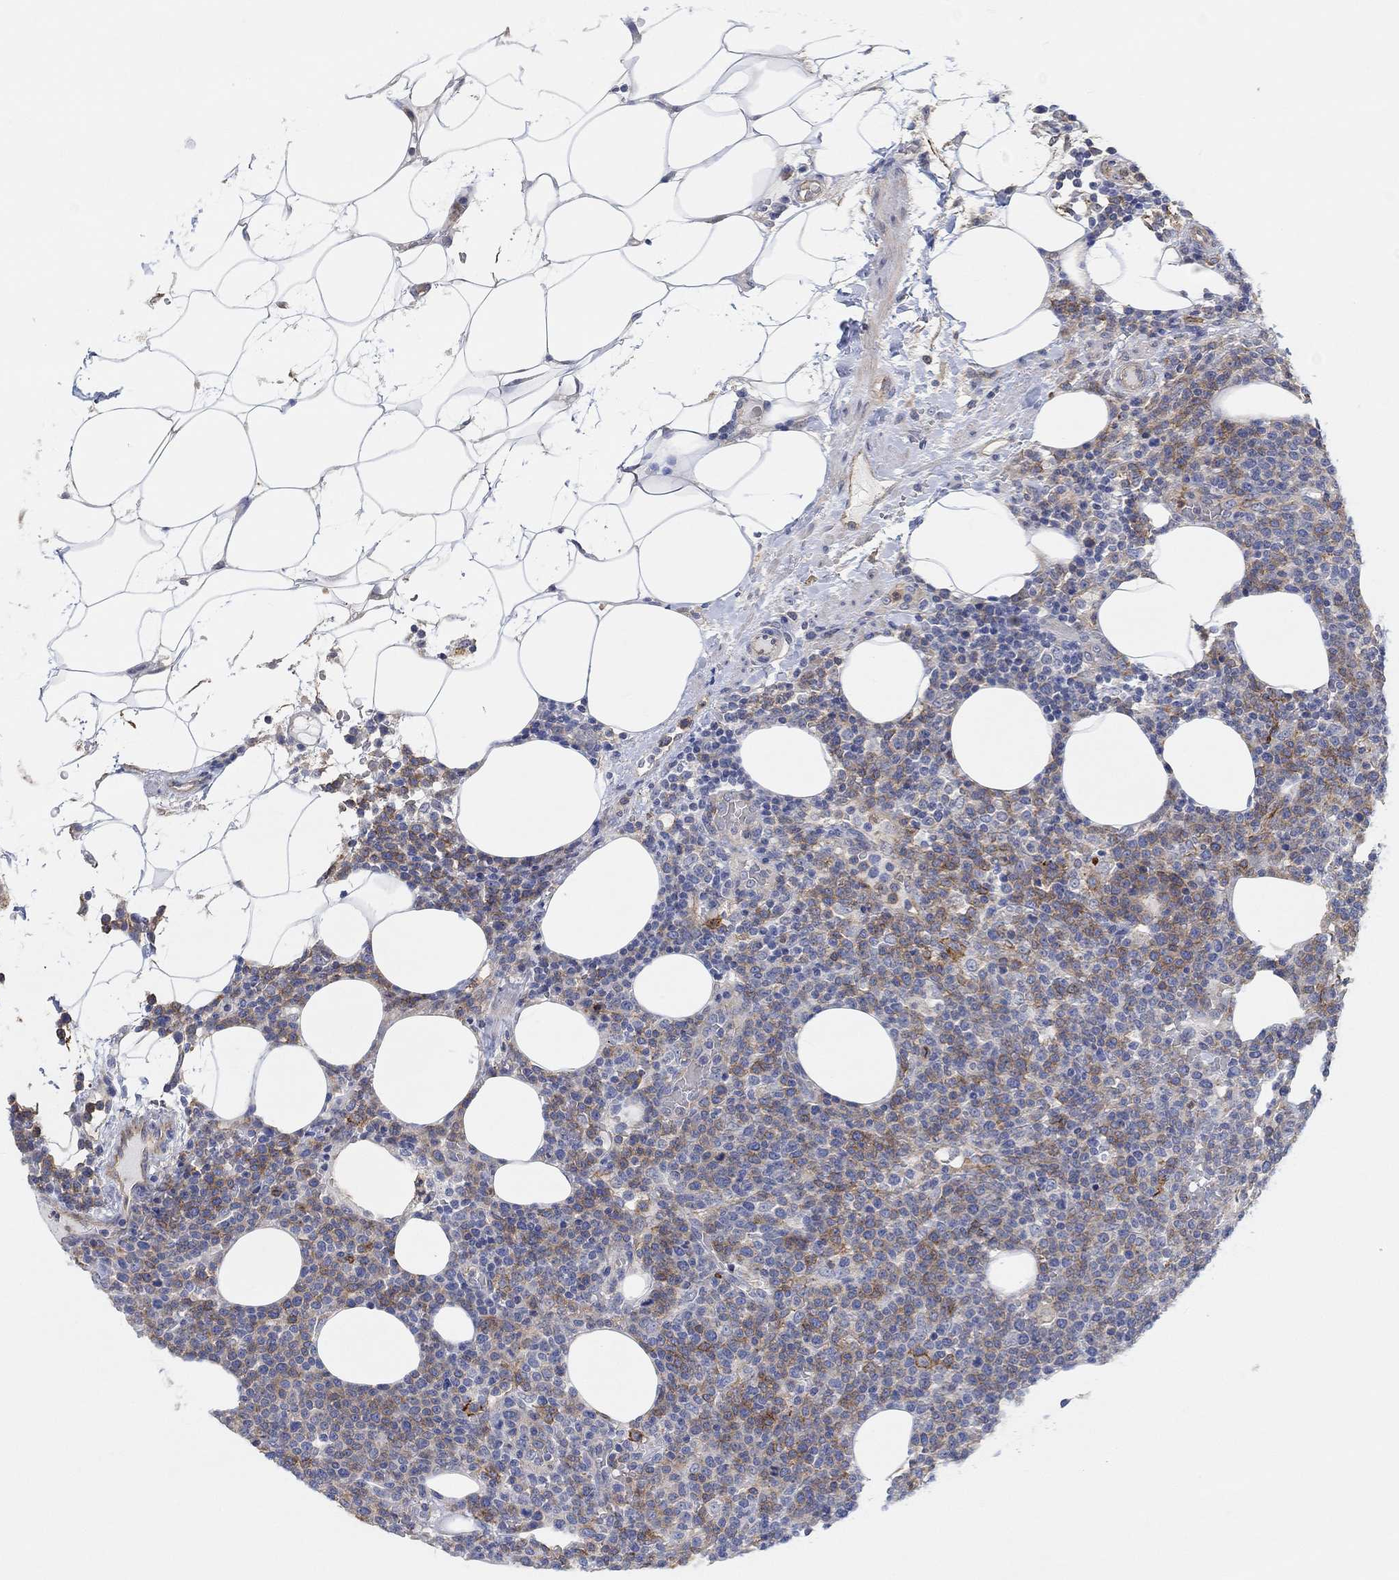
{"staining": {"intensity": "negative", "quantity": "none", "location": "none"}, "tissue": "lymphoma", "cell_type": "Tumor cells", "image_type": "cancer", "snomed": [{"axis": "morphology", "description": "Malignant lymphoma, non-Hodgkin's type, High grade"}, {"axis": "topography", "description": "Lymph node"}], "caption": "Human lymphoma stained for a protein using immunohistochemistry displays no expression in tumor cells.", "gene": "SYT16", "patient": {"sex": "male", "age": 61}}